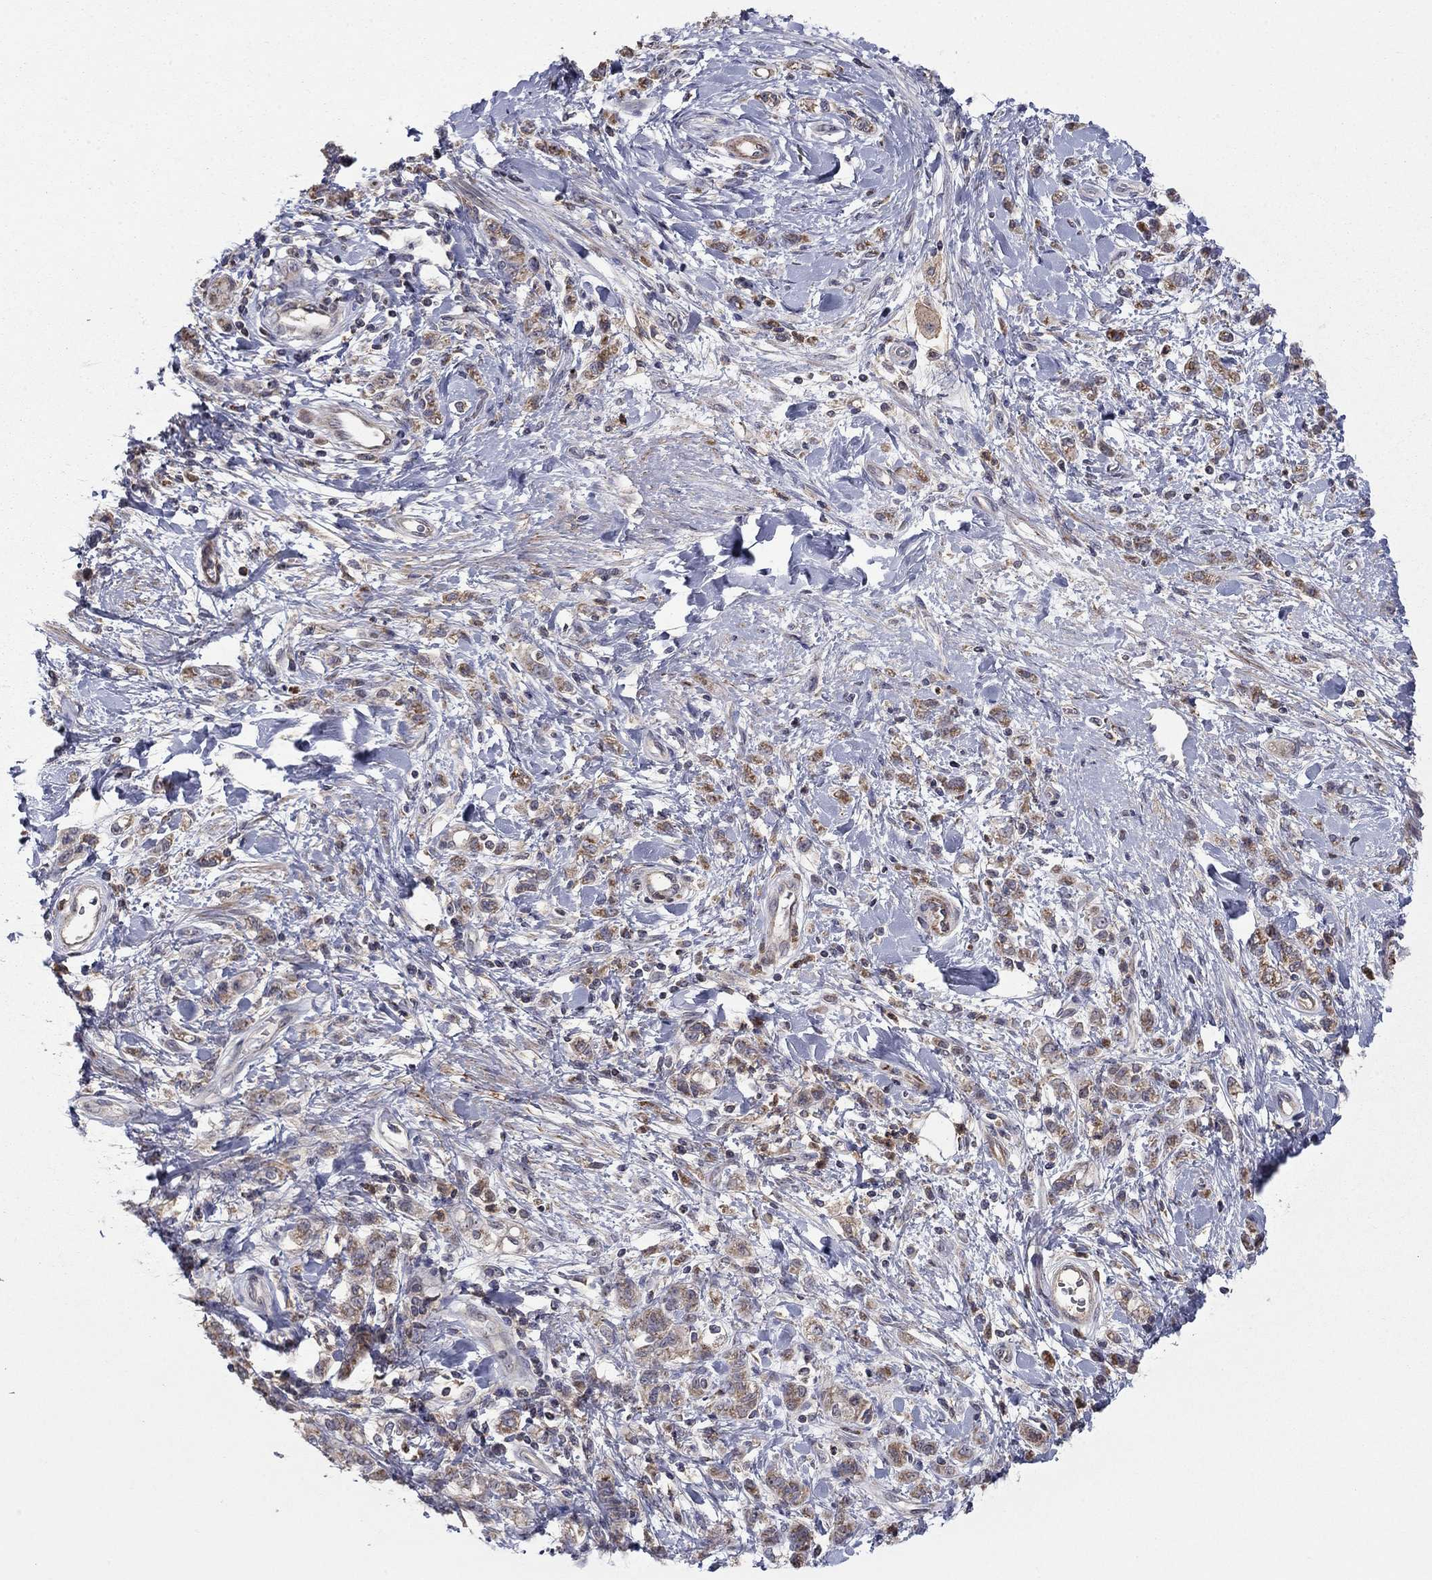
{"staining": {"intensity": "weak", "quantity": "25%-75%", "location": "cytoplasmic/membranous"}, "tissue": "stomach cancer", "cell_type": "Tumor cells", "image_type": "cancer", "snomed": [{"axis": "morphology", "description": "Adenocarcinoma, NOS"}, {"axis": "topography", "description": "Stomach"}], "caption": "Immunohistochemistry image of human stomach adenocarcinoma stained for a protein (brown), which shows low levels of weak cytoplasmic/membranous positivity in about 25%-75% of tumor cells.", "gene": "DOP1B", "patient": {"sex": "male", "age": 77}}